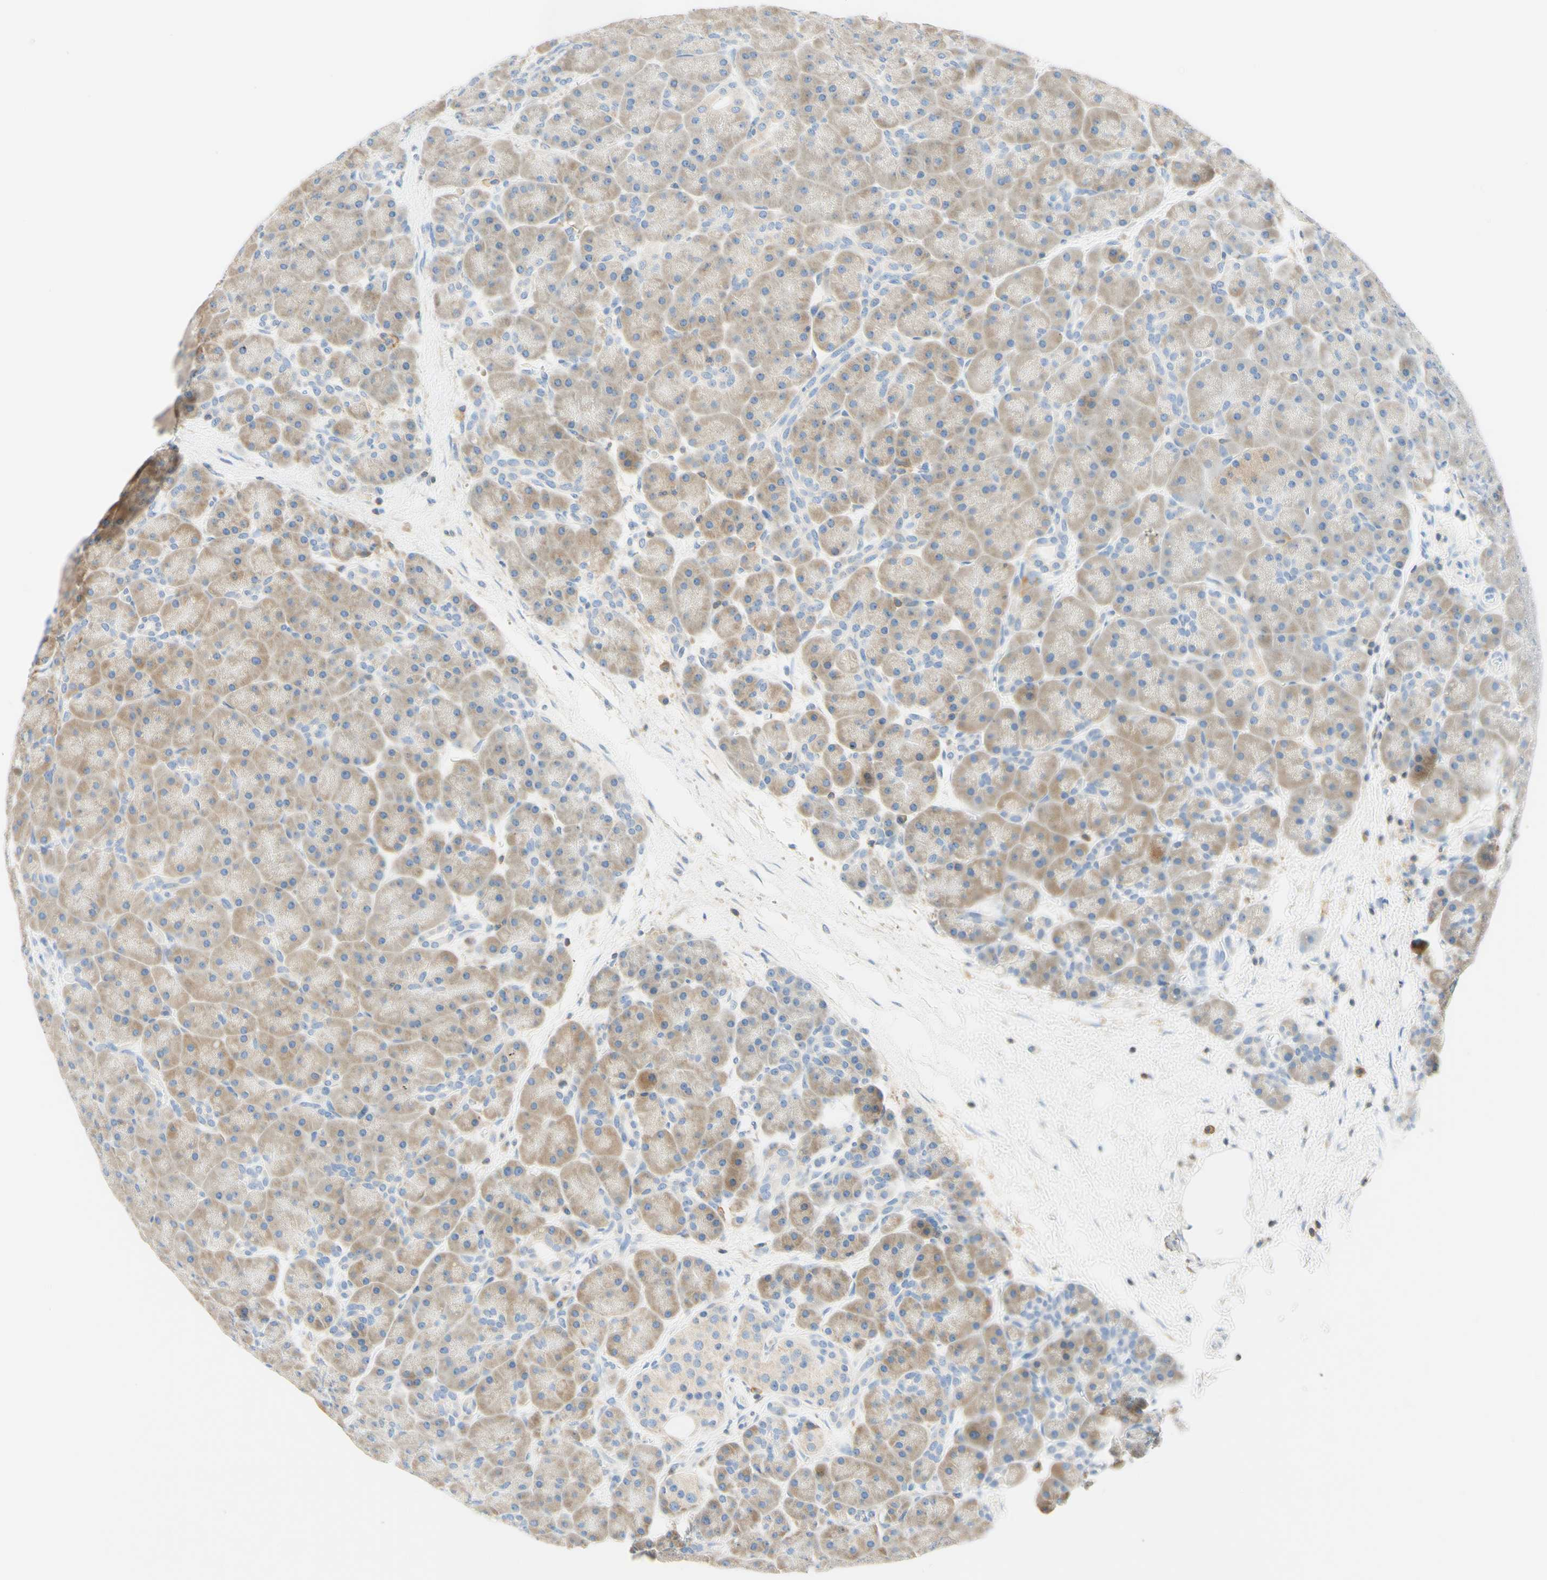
{"staining": {"intensity": "weak", "quantity": "25%-75%", "location": "cytoplasmic/membranous"}, "tissue": "pancreas", "cell_type": "Exocrine glandular cells", "image_type": "normal", "snomed": [{"axis": "morphology", "description": "Normal tissue, NOS"}, {"axis": "topography", "description": "Pancreas"}], "caption": "High-power microscopy captured an immunohistochemistry (IHC) histopathology image of normal pancreas, revealing weak cytoplasmic/membranous positivity in approximately 25%-75% of exocrine glandular cells. (Brightfield microscopy of DAB IHC at high magnification).", "gene": "LAT", "patient": {"sex": "male", "age": 66}}